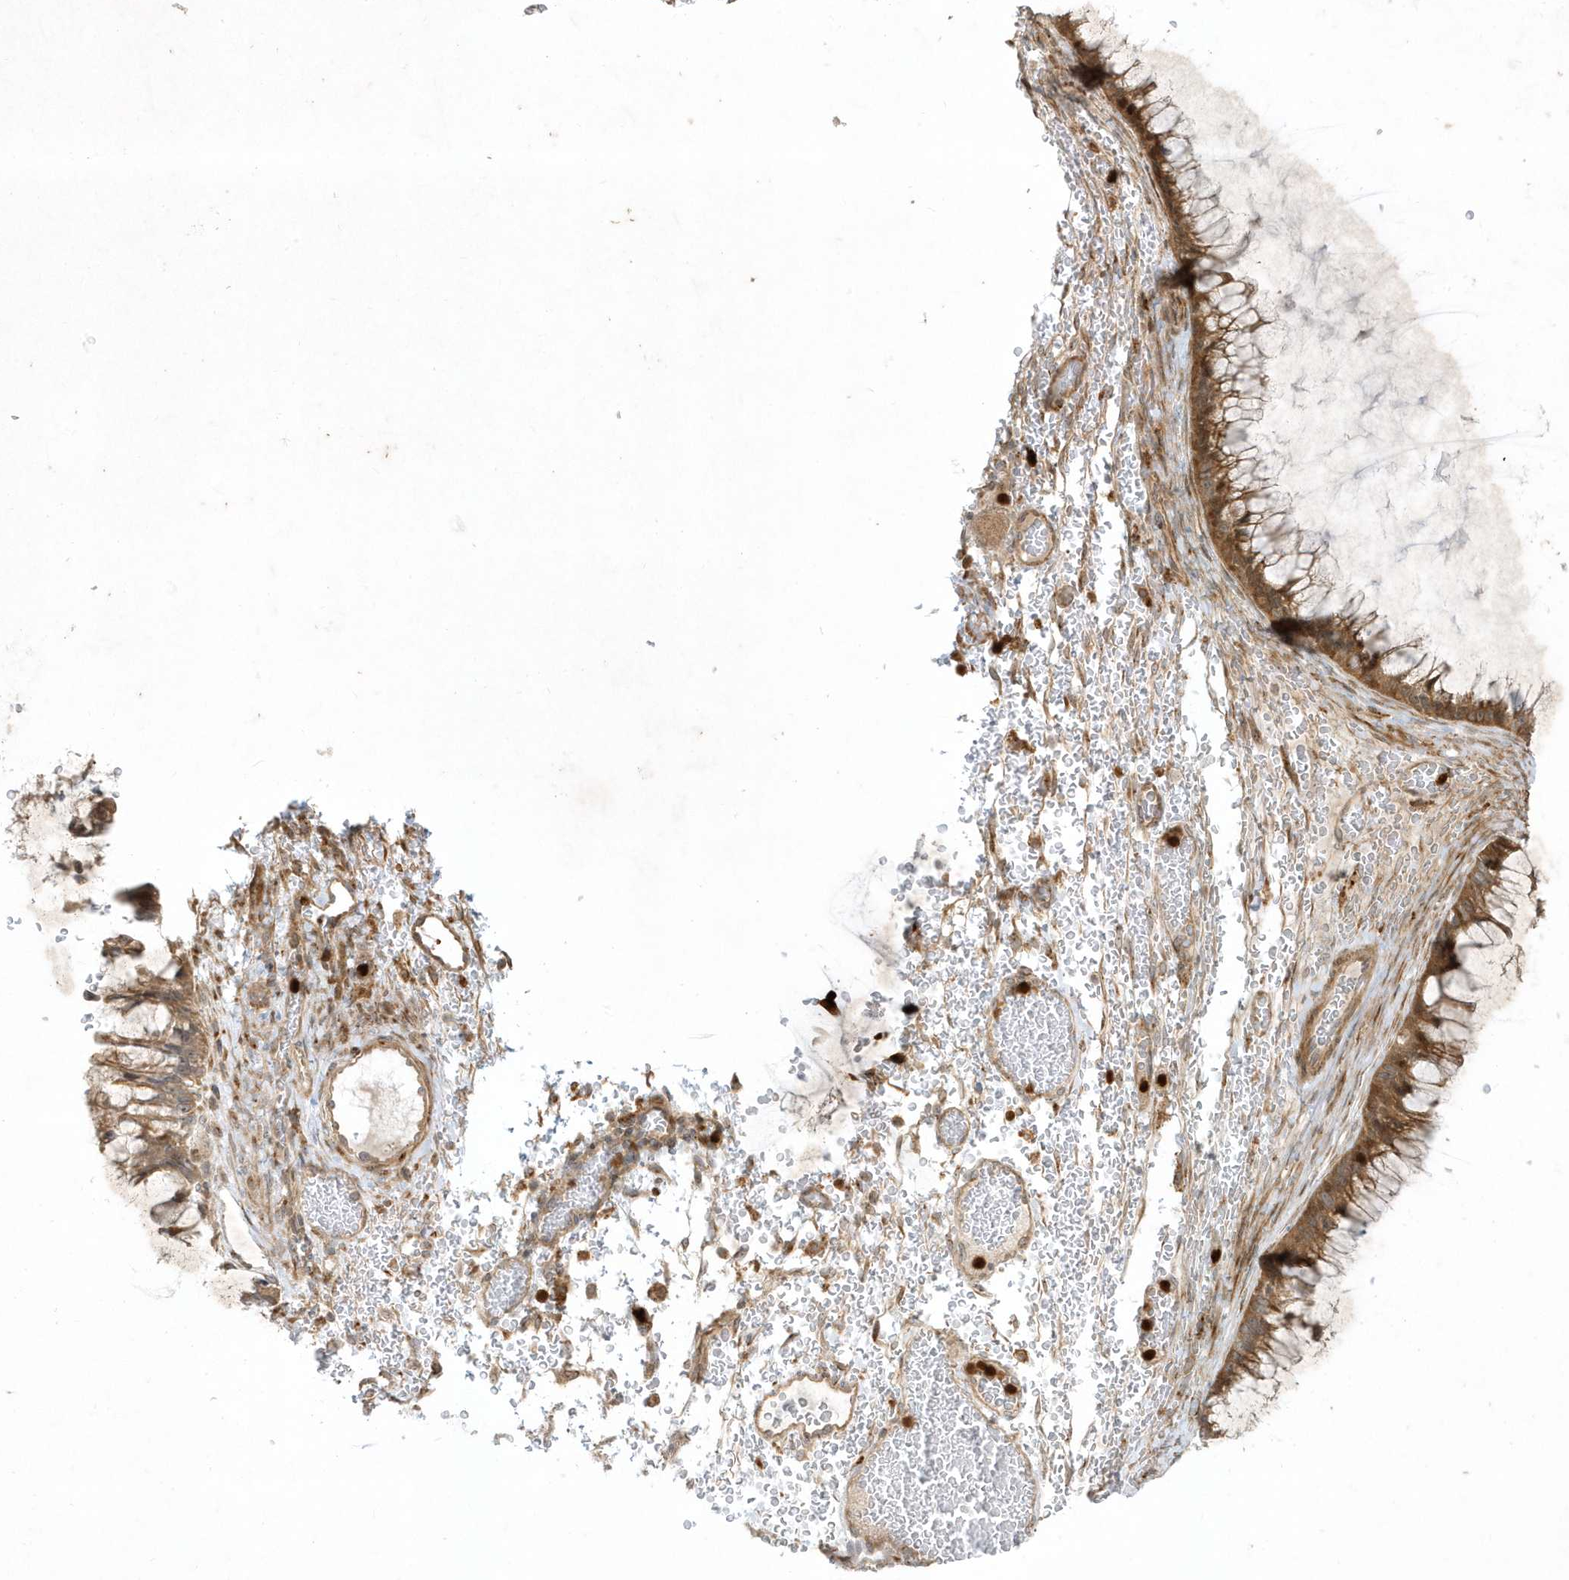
{"staining": {"intensity": "moderate", "quantity": ">75%", "location": "cytoplasmic/membranous"}, "tissue": "ovarian cancer", "cell_type": "Tumor cells", "image_type": "cancer", "snomed": [{"axis": "morphology", "description": "Cystadenocarcinoma, mucinous, NOS"}, {"axis": "topography", "description": "Ovary"}], "caption": "High-power microscopy captured an immunohistochemistry (IHC) histopathology image of ovarian mucinous cystadenocarcinoma, revealing moderate cytoplasmic/membranous positivity in about >75% of tumor cells.", "gene": "IFT57", "patient": {"sex": "female", "age": 37}}